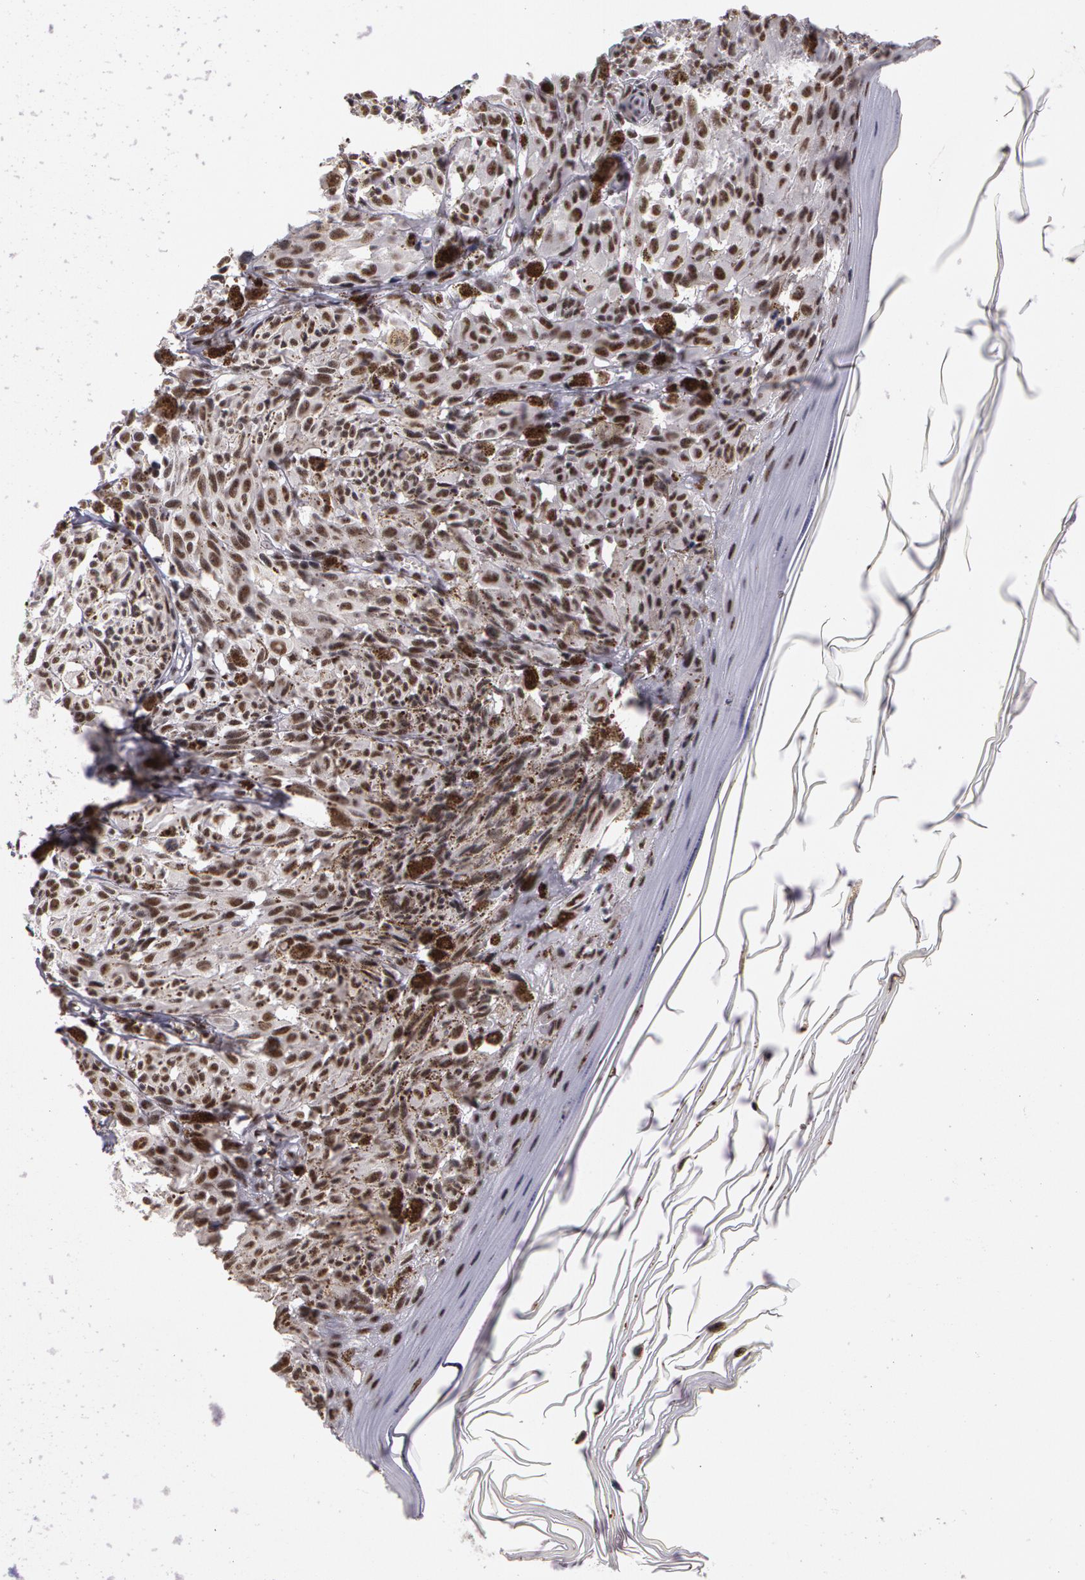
{"staining": {"intensity": "moderate", "quantity": ">75%", "location": "nuclear"}, "tissue": "melanoma", "cell_type": "Tumor cells", "image_type": "cancer", "snomed": [{"axis": "morphology", "description": "Malignant melanoma, NOS"}, {"axis": "topography", "description": "Skin"}], "caption": "Melanoma stained with a protein marker reveals moderate staining in tumor cells.", "gene": "PNN", "patient": {"sex": "female", "age": 72}}